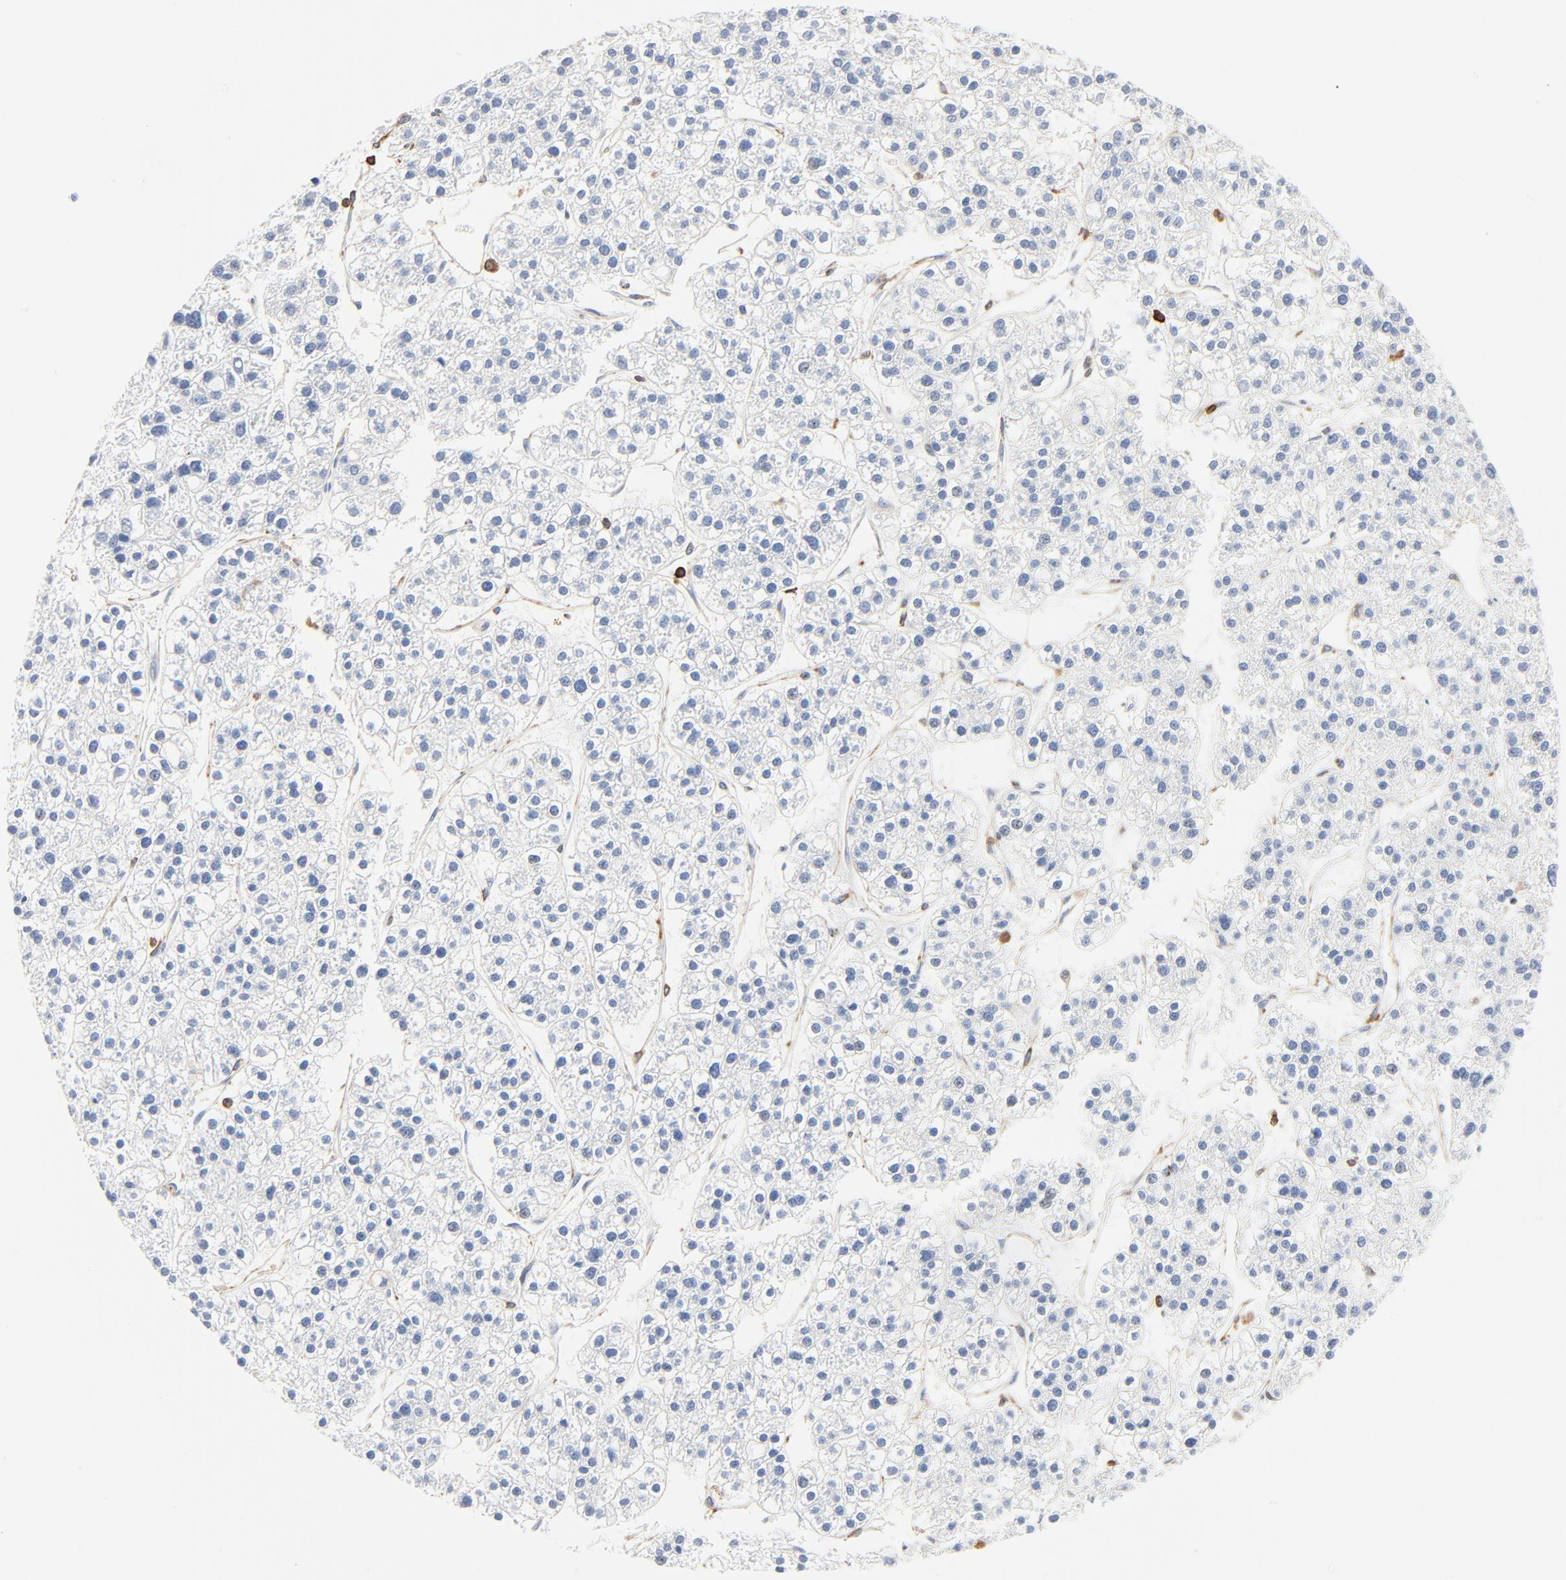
{"staining": {"intensity": "negative", "quantity": "none", "location": "none"}, "tissue": "liver cancer", "cell_type": "Tumor cells", "image_type": "cancer", "snomed": [{"axis": "morphology", "description": "Carcinoma, Hepatocellular, NOS"}, {"axis": "topography", "description": "Liver"}], "caption": "The IHC image has no significant expression in tumor cells of liver hepatocellular carcinoma tissue. (IHC, brightfield microscopy, high magnification).", "gene": "SH3KBP1", "patient": {"sex": "female", "age": 85}}